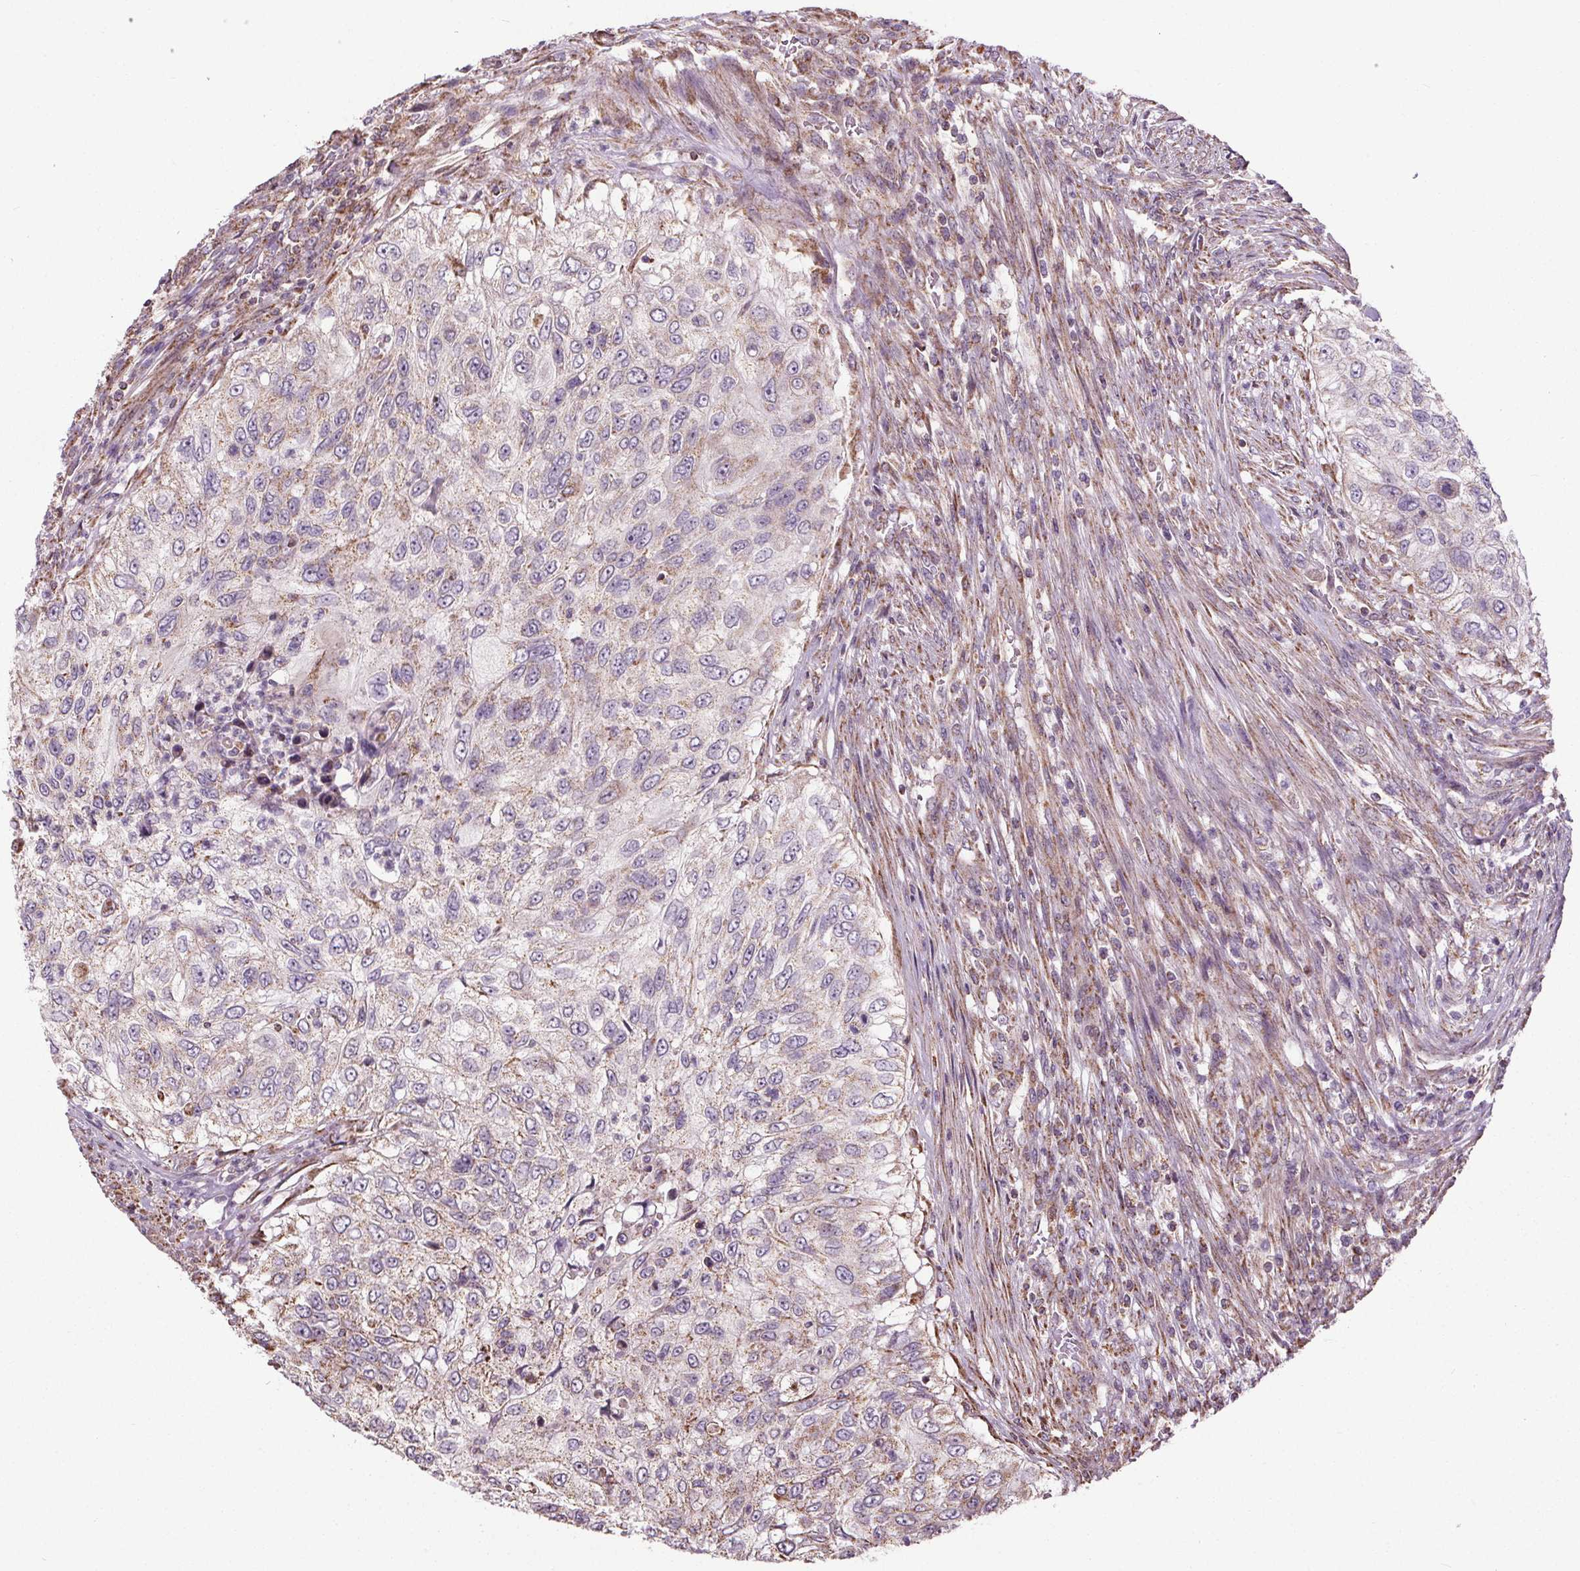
{"staining": {"intensity": "weak", "quantity": "<25%", "location": "cytoplasmic/membranous"}, "tissue": "urothelial cancer", "cell_type": "Tumor cells", "image_type": "cancer", "snomed": [{"axis": "morphology", "description": "Urothelial carcinoma, High grade"}, {"axis": "topography", "description": "Urinary bladder"}], "caption": "The micrograph demonstrates no staining of tumor cells in urothelial carcinoma (high-grade).", "gene": "ZNF548", "patient": {"sex": "female", "age": 60}}